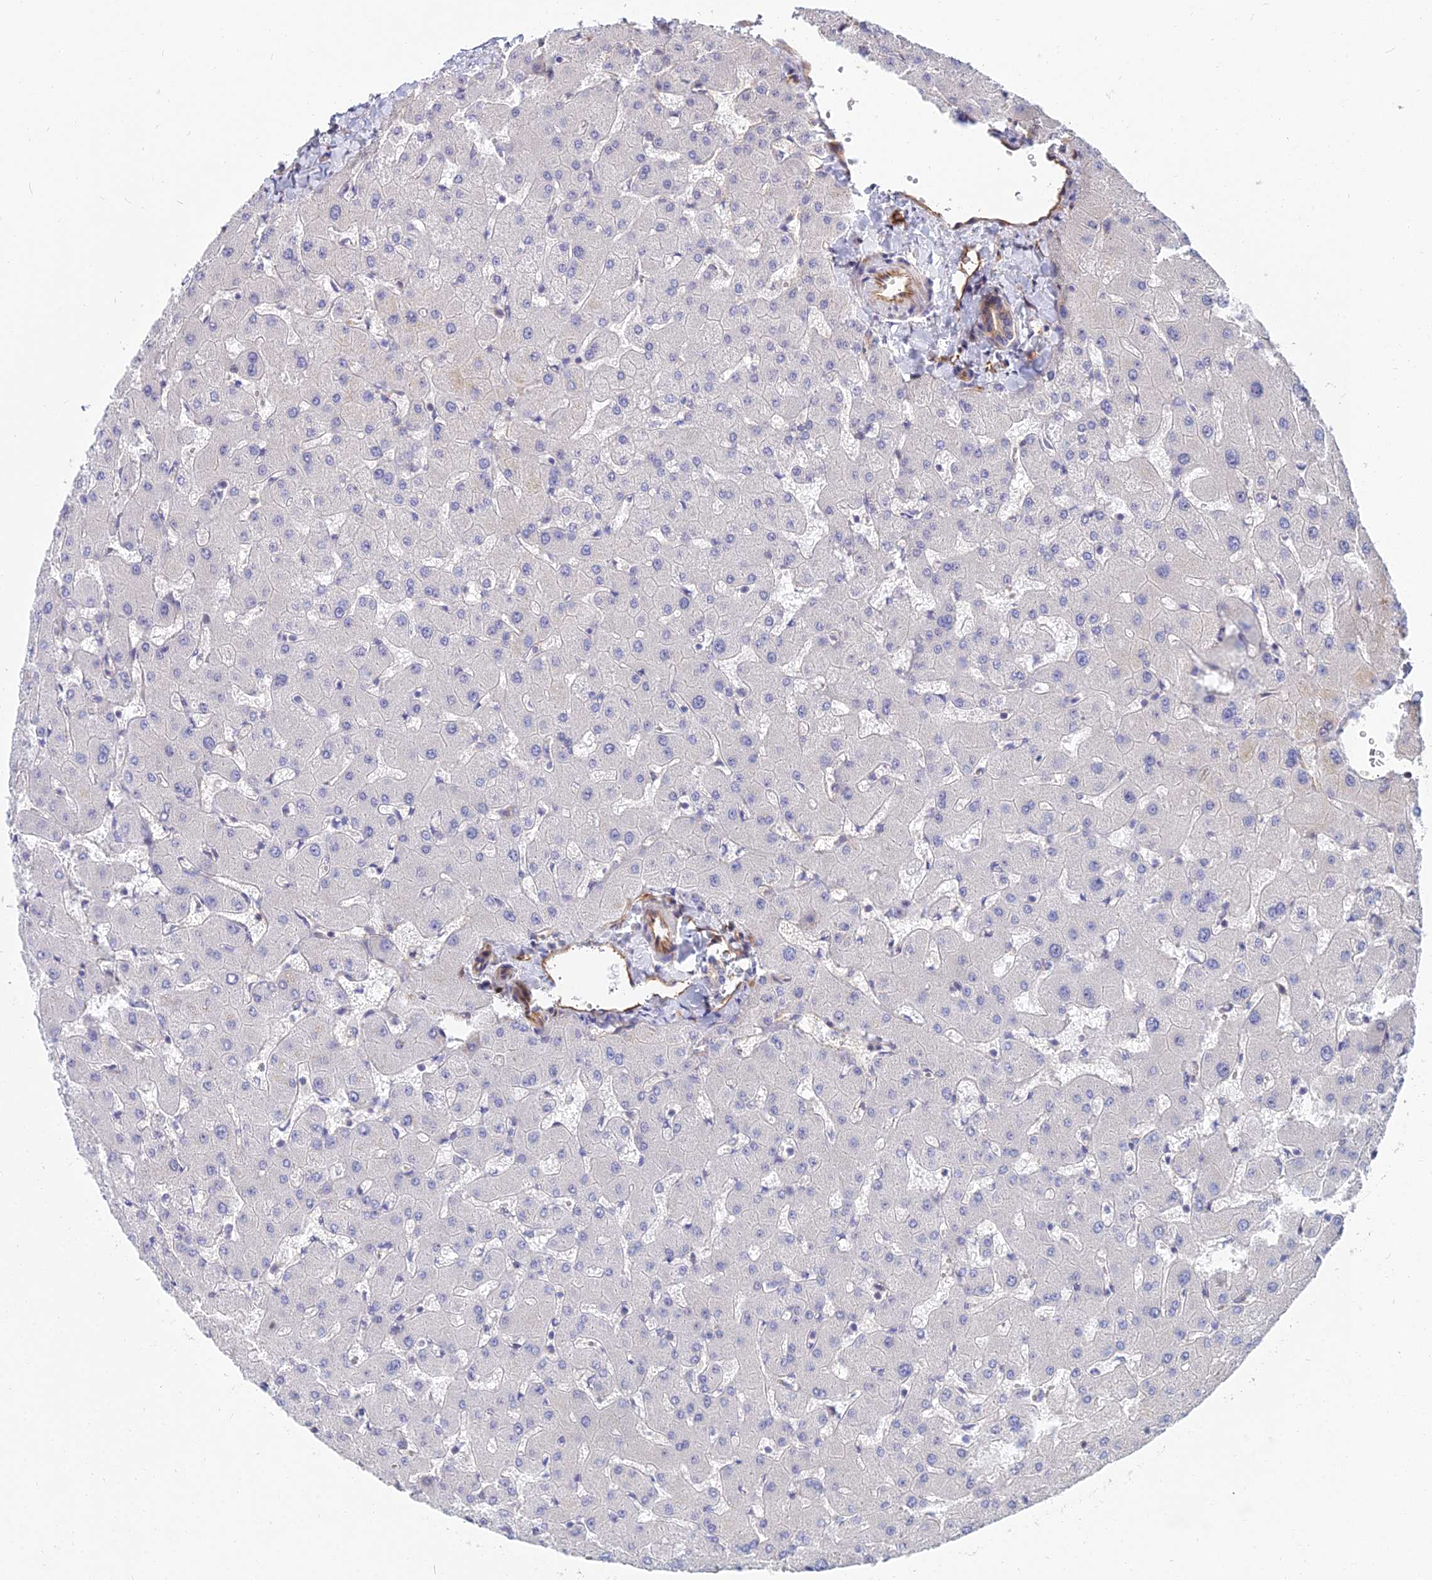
{"staining": {"intensity": "moderate", "quantity": "<25%", "location": "cytoplasmic/membranous"}, "tissue": "liver", "cell_type": "Cholangiocytes", "image_type": "normal", "snomed": [{"axis": "morphology", "description": "Normal tissue, NOS"}, {"axis": "topography", "description": "Liver"}], "caption": "IHC of benign liver displays low levels of moderate cytoplasmic/membranous positivity in approximately <25% of cholangiocytes.", "gene": "TRIM43B", "patient": {"sex": "female", "age": 63}}